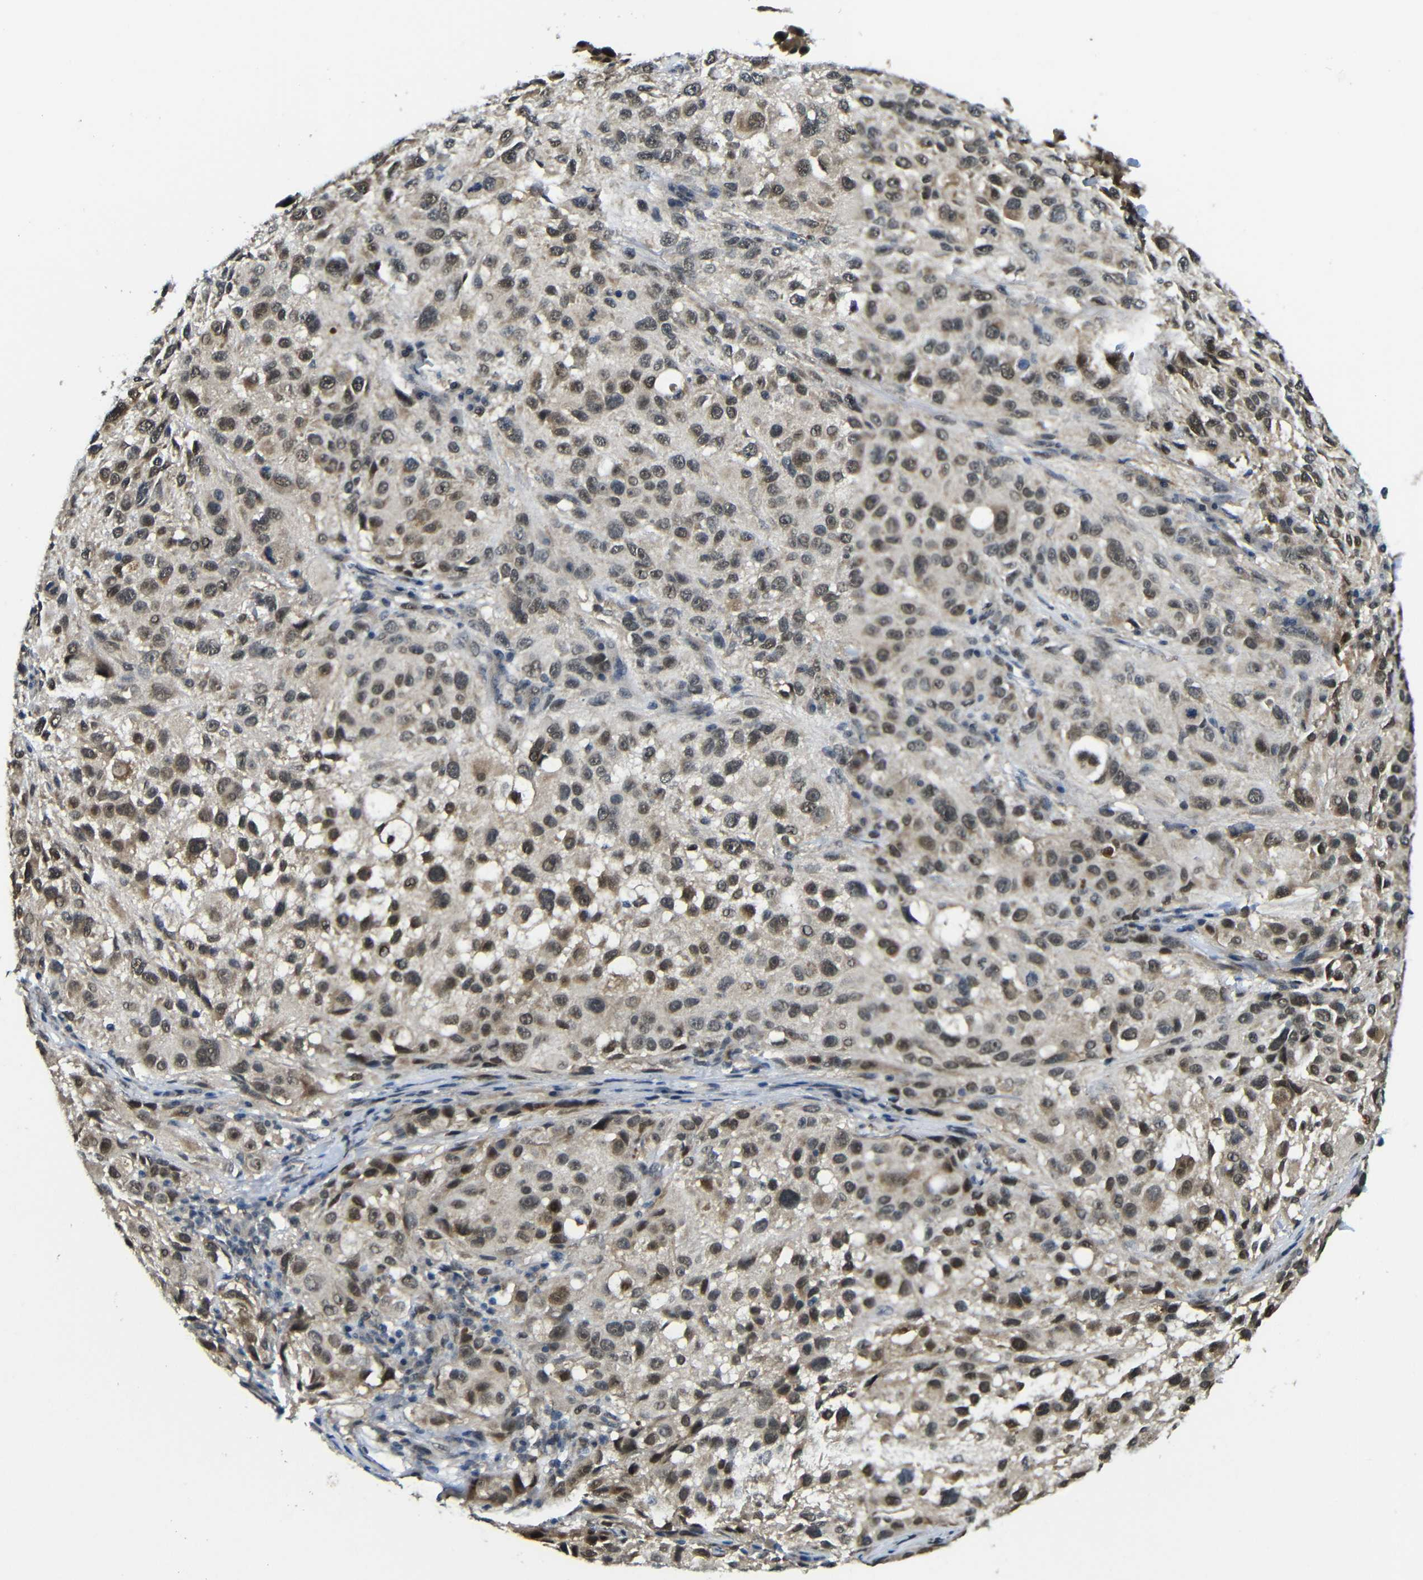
{"staining": {"intensity": "weak", "quantity": ">75%", "location": "cytoplasmic/membranous,nuclear"}, "tissue": "melanoma", "cell_type": "Tumor cells", "image_type": "cancer", "snomed": [{"axis": "morphology", "description": "Necrosis, NOS"}, {"axis": "morphology", "description": "Malignant melanoma, NOS"}, {"axis": "topography", "description": "Skin"}], "caption": "Immunohistochemistry (IHC) of melanoma exhibits low levels of weak cytoplasmic/membranous and nuclear staining in approximately >75% of tumor cells.", "gene": "FAM172A", "patient": {"sex": "female", "age": 87}}